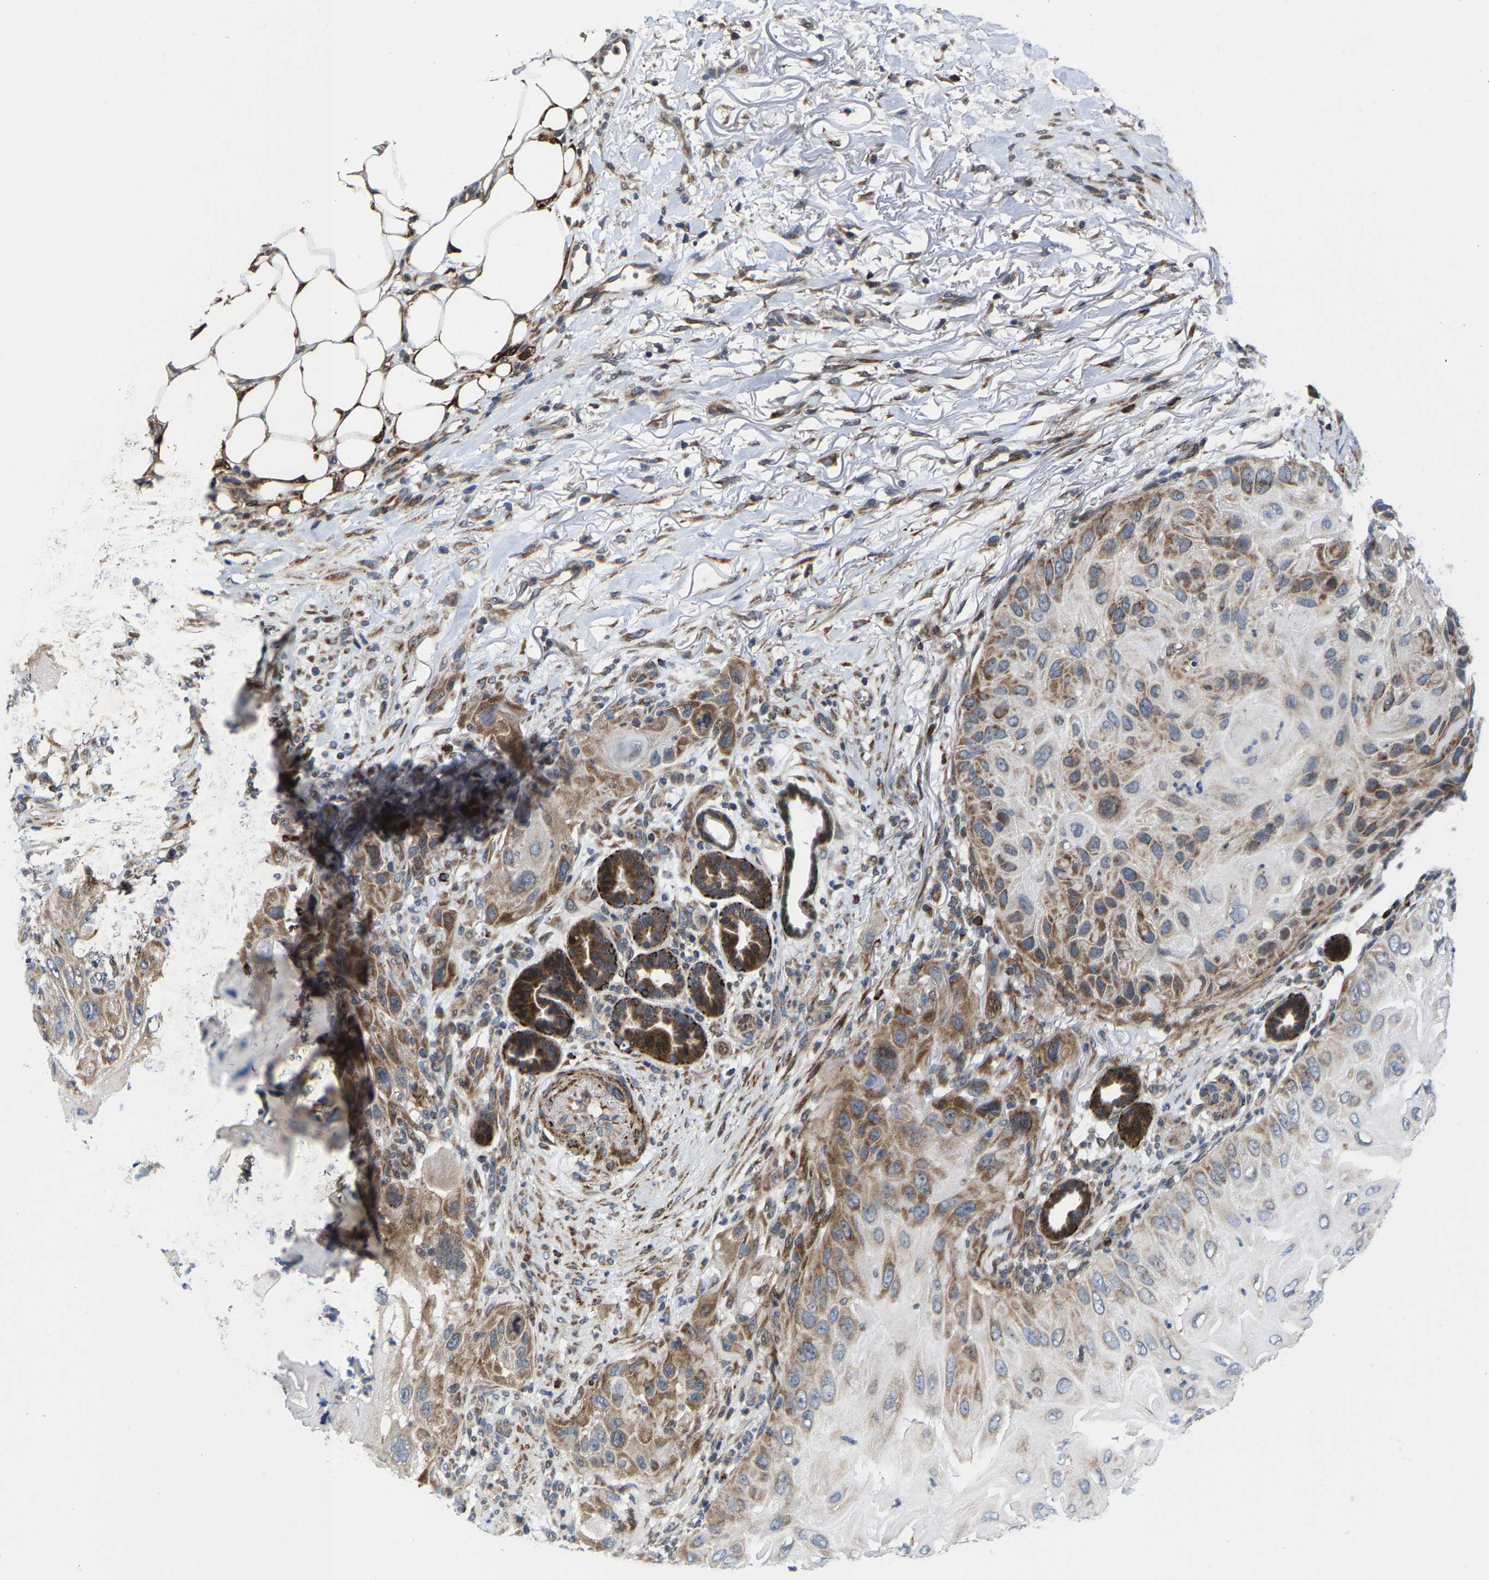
{"staining": {"intensity": "moderate", "quantity": "25%-75%", "location": "cytoplasmic/membranous"}, "tissue": "skin cancer", "cell_type": "Tumor cells", "image_type": "cancer", "snomed": [{"axis": "morphology", "description": "Squamous cell carcinoma, NOS"}, {"axis": "topography", "description": "Skin"}], "caption": "Human skin cancer stained with a brown dye demonstrates moderate cytoplasmic/membranous positive positivity in about 25%-75% of tumor cells.", "gene": "TDRKH", "patient": {"sex": "female", "age": 77}}